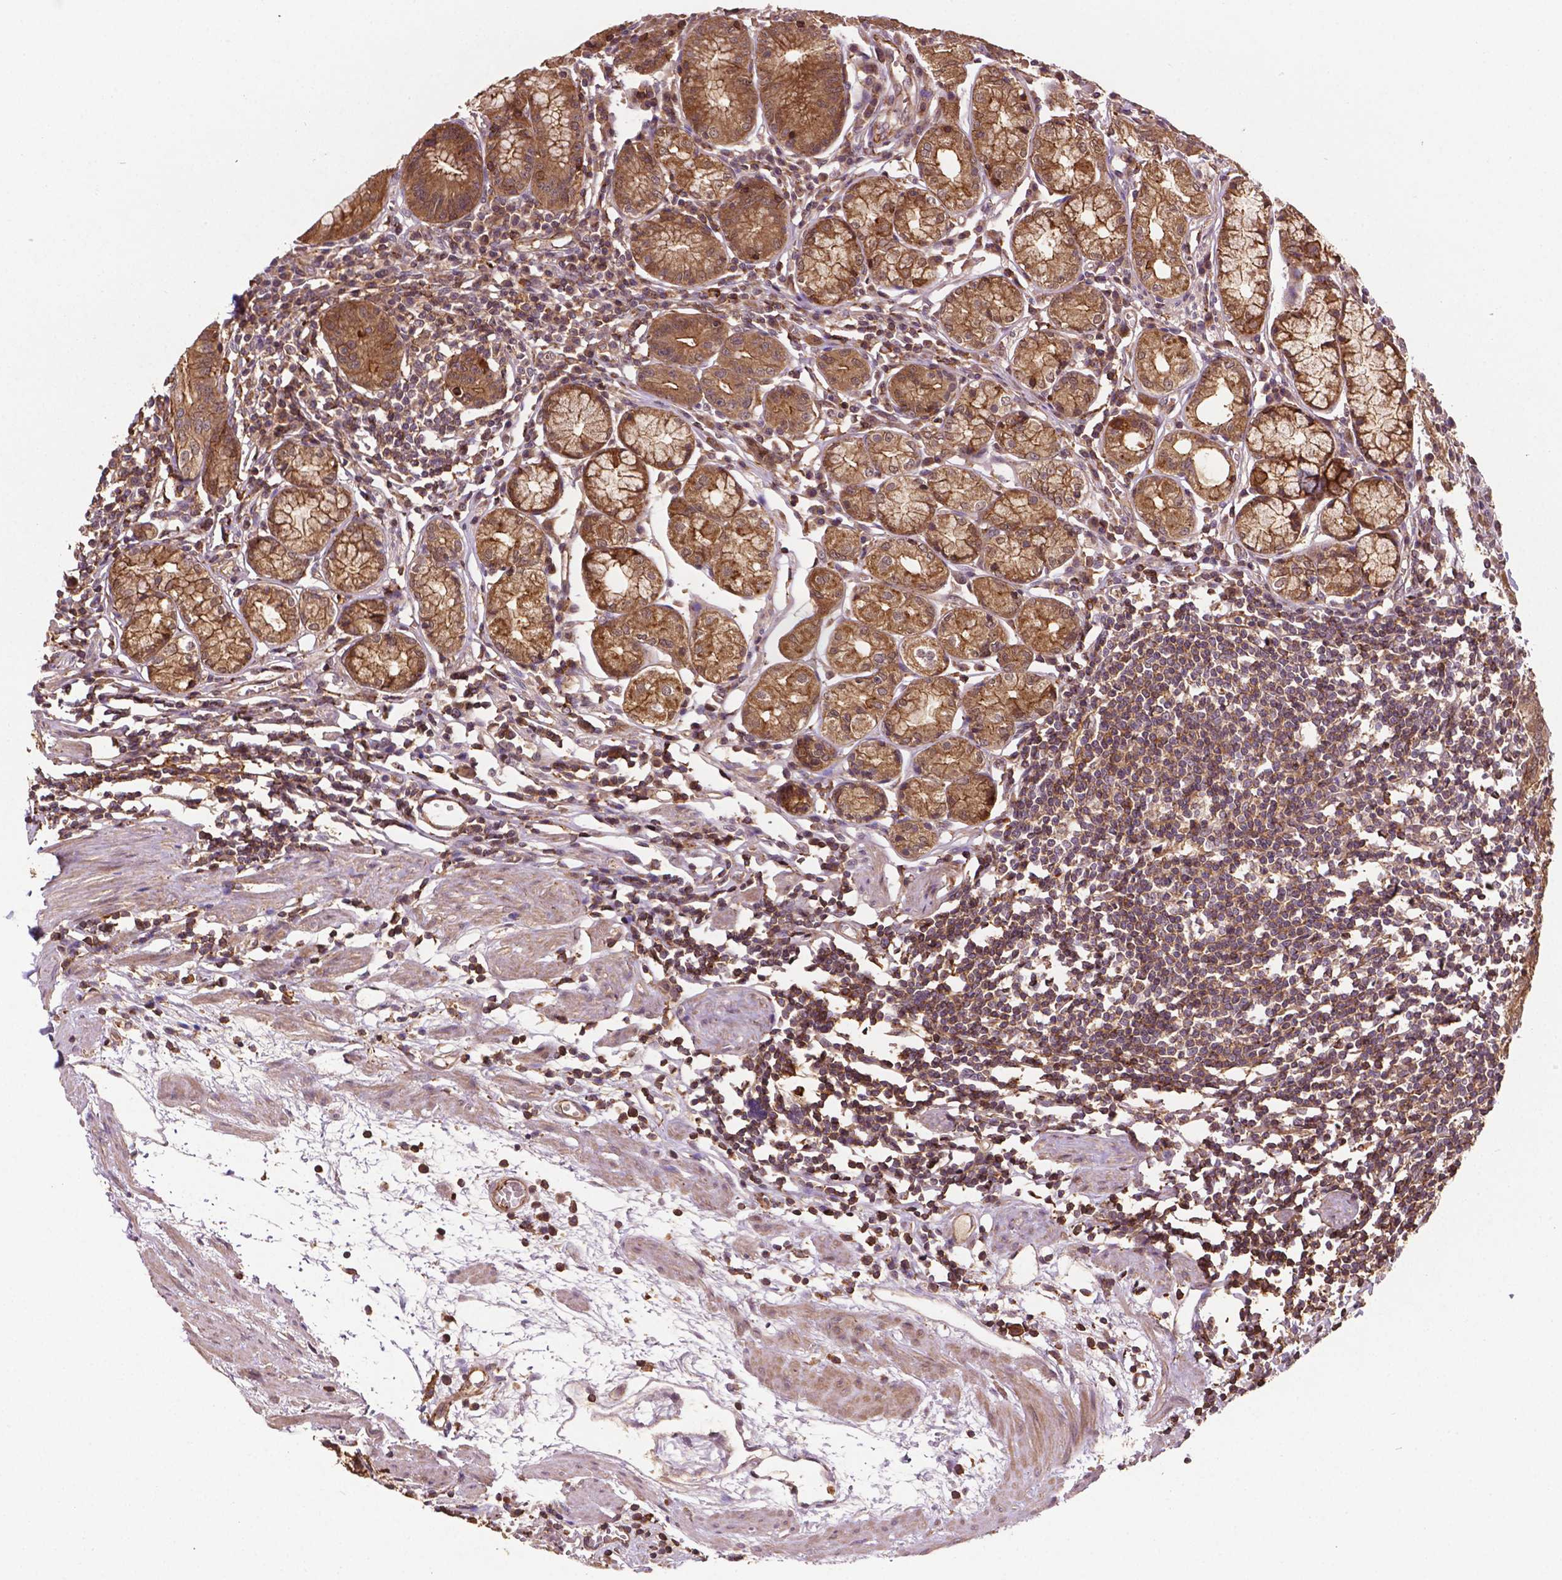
{"staining": {"intensity": "strong", "quantity": ">75%", "location": "cytoplasmic/membranous"}, "tissue": "stomach", "cell_type": "Glandular cells", "image_type": "normal", "snomed": [{"axis": "morphology", "description": "Normal tissue, NOS"}, {"axis": "topography", "description": "Stomach"}], "caption": "Glandular cells display high levels of strong cytoplasmic/membranous expression in approximately >75% of cells in benign stomach.", "gene": "ZMYND19", "patient": {"sex": "male", "age": 55}}